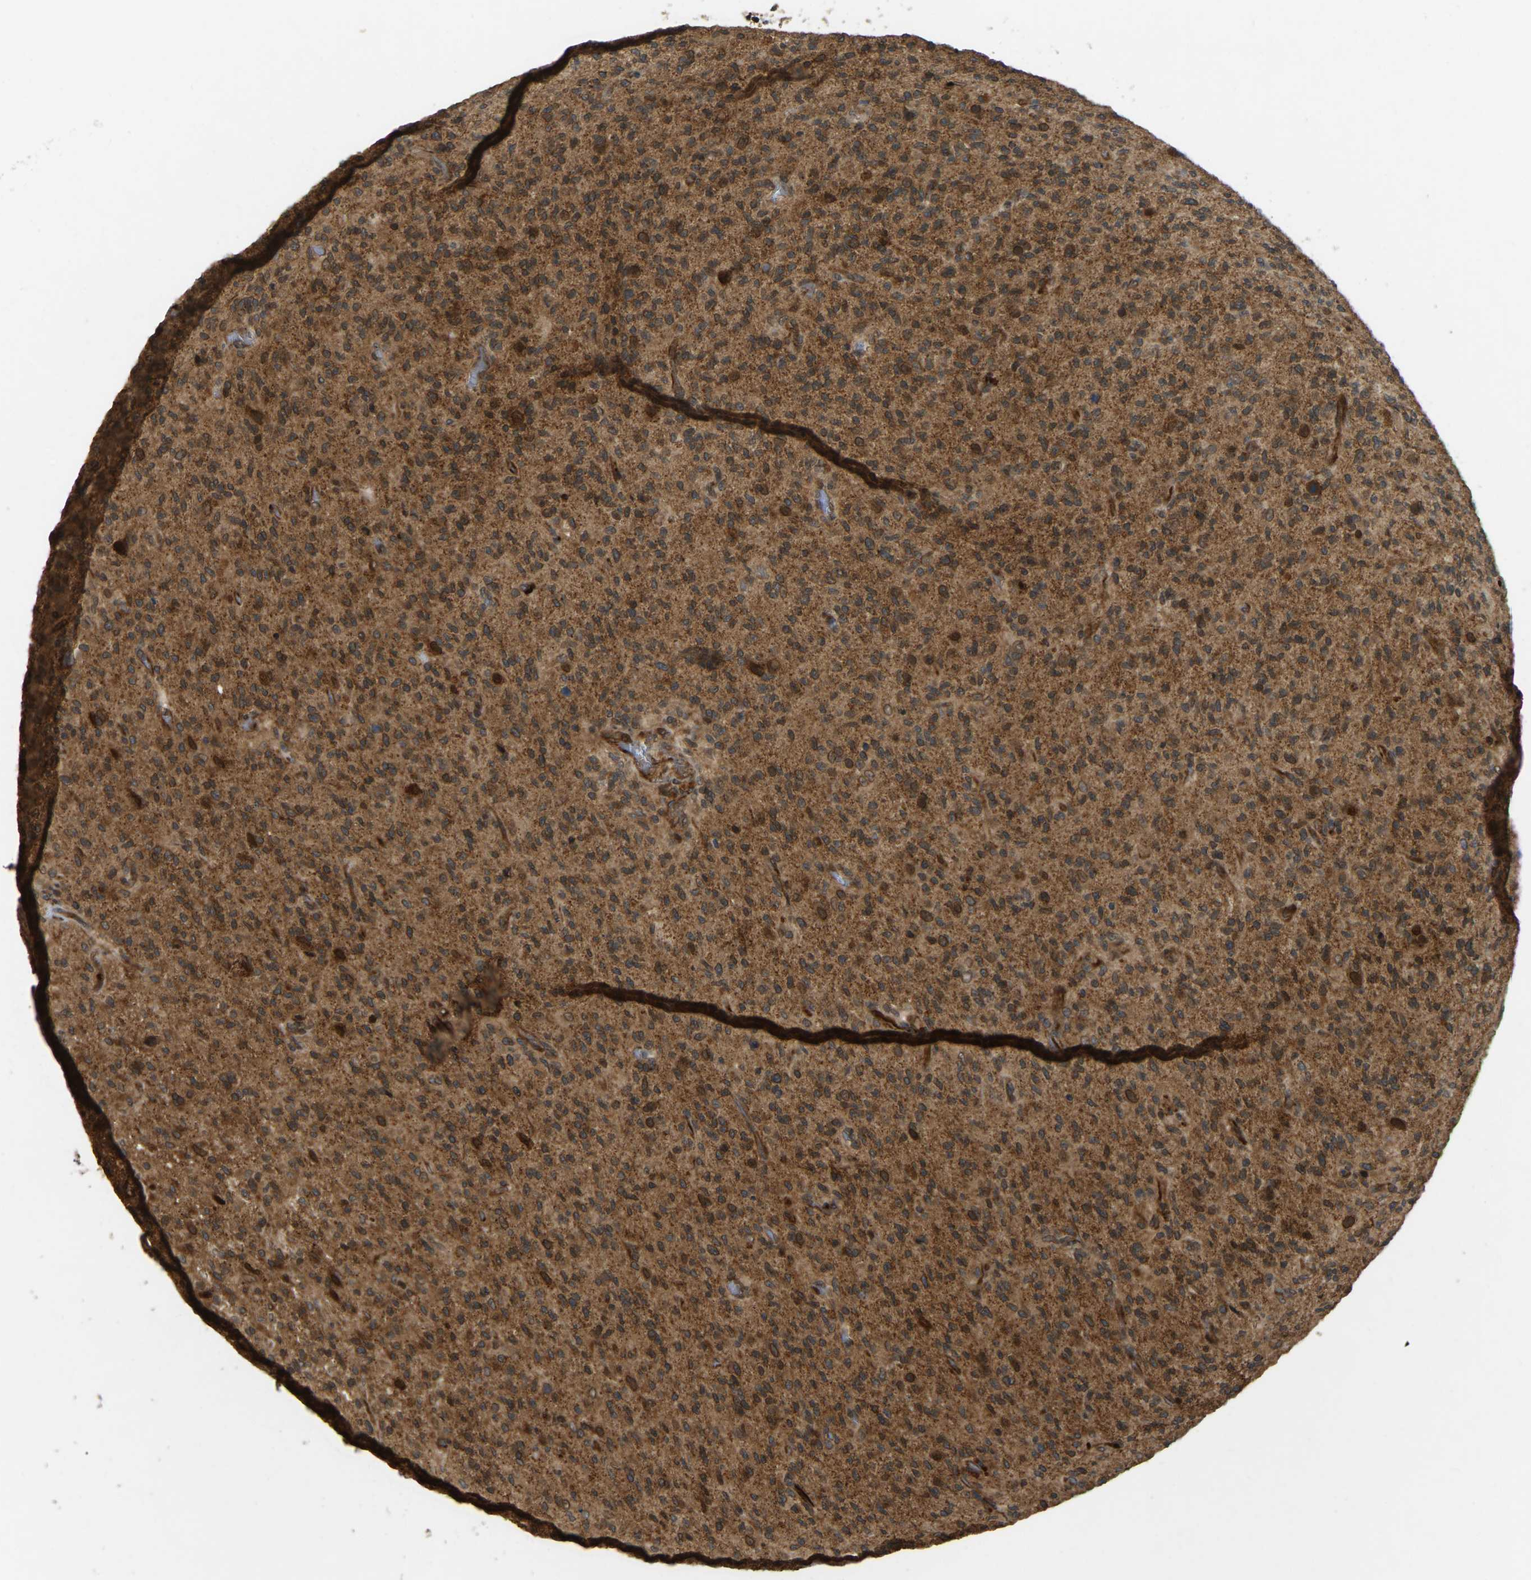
{"staining": {"intensity": "moderate", "quantity": ">75%", "location": "cytoplasmic/membranous,nuclear"}, "tissue": "glioma", "cell_type": "Tumor cells", "image_type": "cancer", "snomed": [{"axis": "morphology", "description": "Glioma, malignant, High grade"}, {"axis": "topography", "description": "Brain"}], "caption": "Malignant glioma (high-grade) stained for a protein reveals moderate cytoplasmic/membranous and nuclear positivity in tumor cells. (DAB IHC, brown staining for protein, blue staining for nuclei).", "gene": "KIAA1549", "patient": {"sex": "male", "age": 71}}